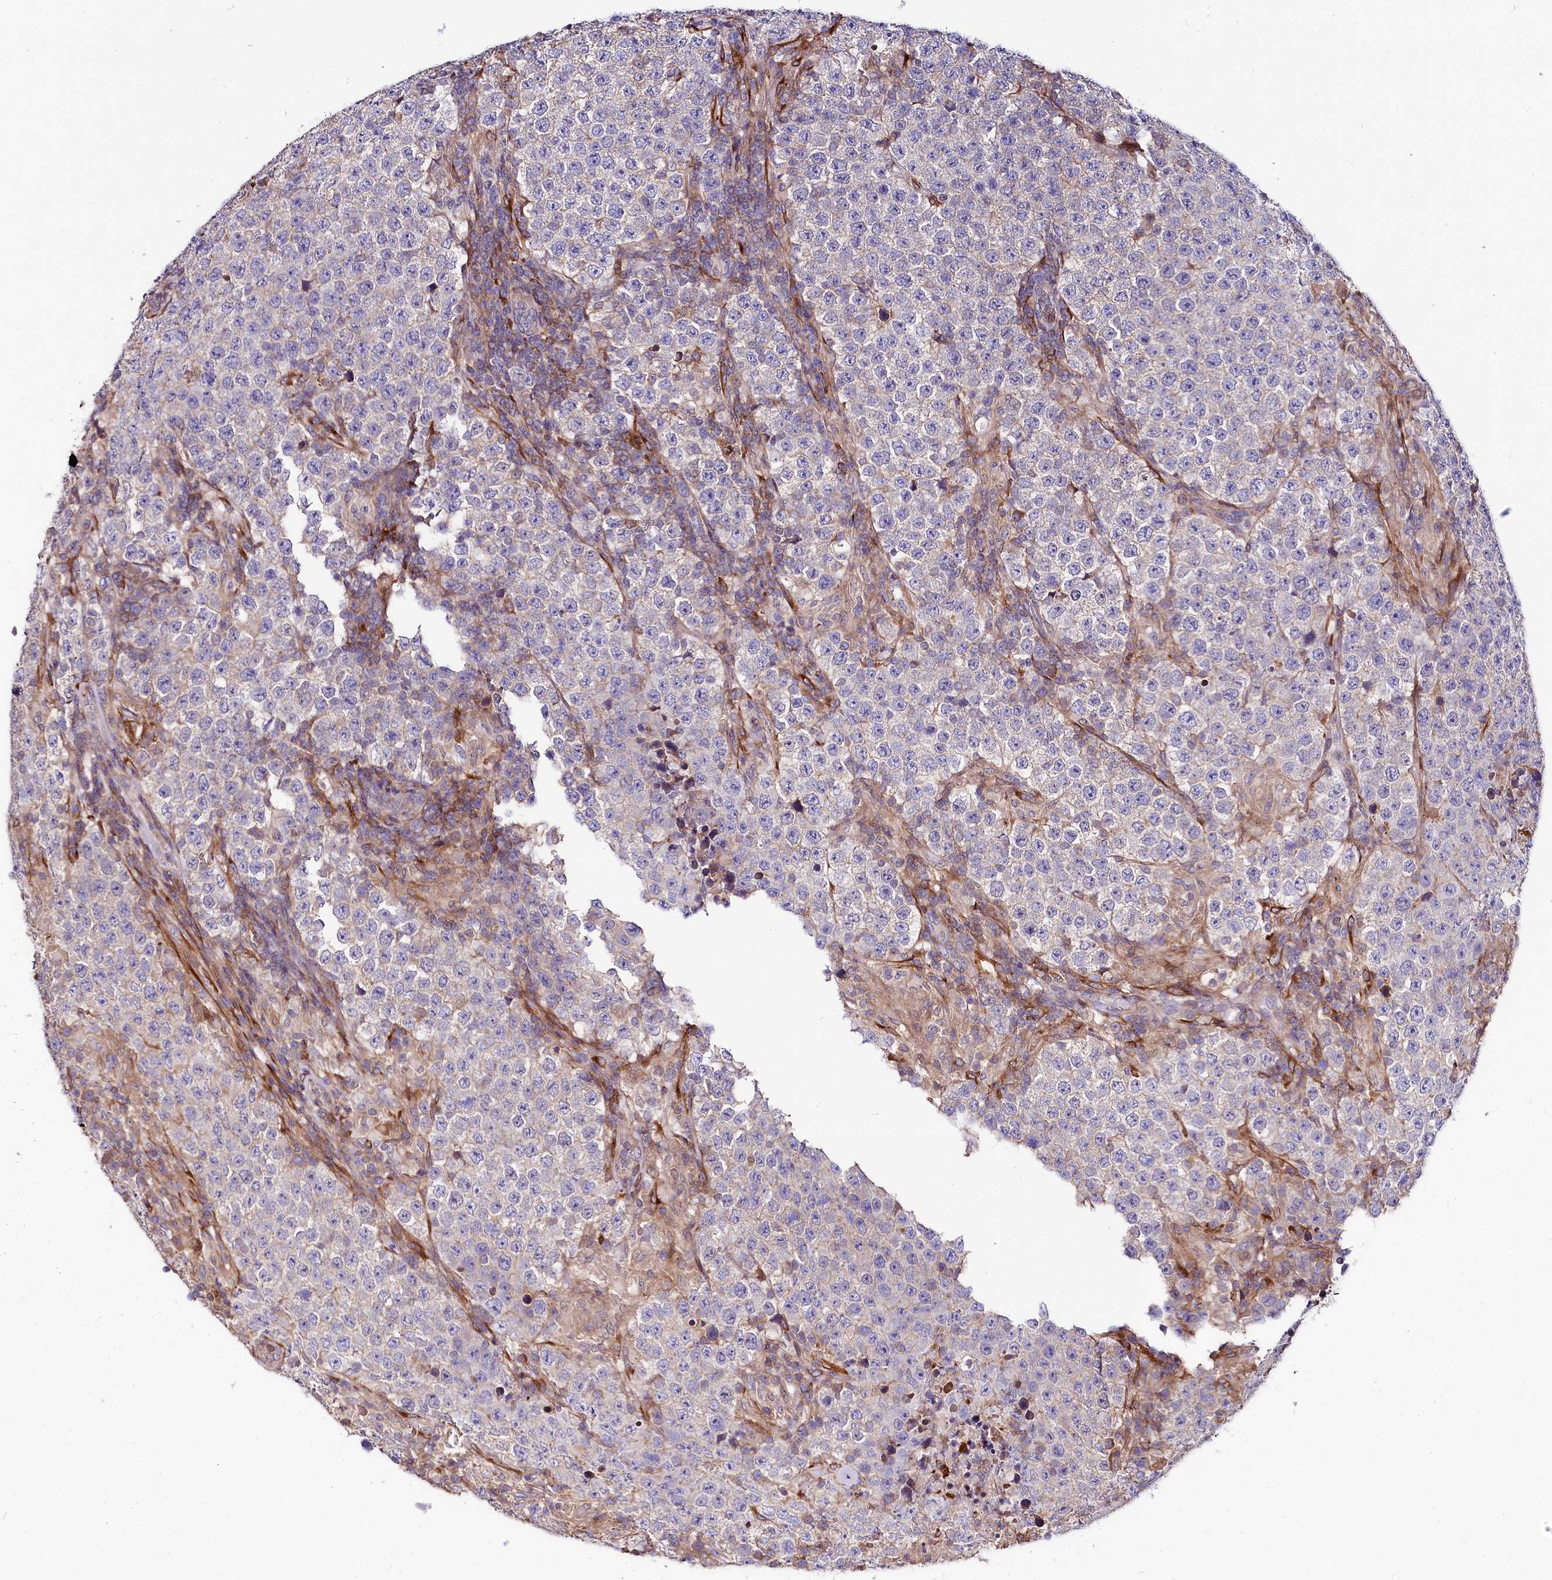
{"staining": {"intensity": "negative", "quantity": "none", "location": "none"}, "tissue": "testis cancer", "cell_type": "Tumor cells", "image_type": "cancer", "snomed": [{"axis": "morphology", "description": "Normal tissue, NOS"}, {"axis": "morphology", "description": "Urothelial carcinoma, High grade"}, {"axis": "morphology", "description": "Seminoma, NOS"}, {"axis": "morphology", "description": "Carcinoma, Embryonal, NOS"}, {"axis": "topography", "description": "Urinary bladder"}, {"axis": "topography", "description": "Testis"}], "caption": "This image is of testis cancer (urothelial carcinoma (high-grade)) stained with immunohistochemistry (IHC) to label a protein in brown with the nuclei are counter-stained blue. There is no positivity in tumor cells.", "gene": "FCHSD2", "patient": {"sex": "male", "age": 41}}